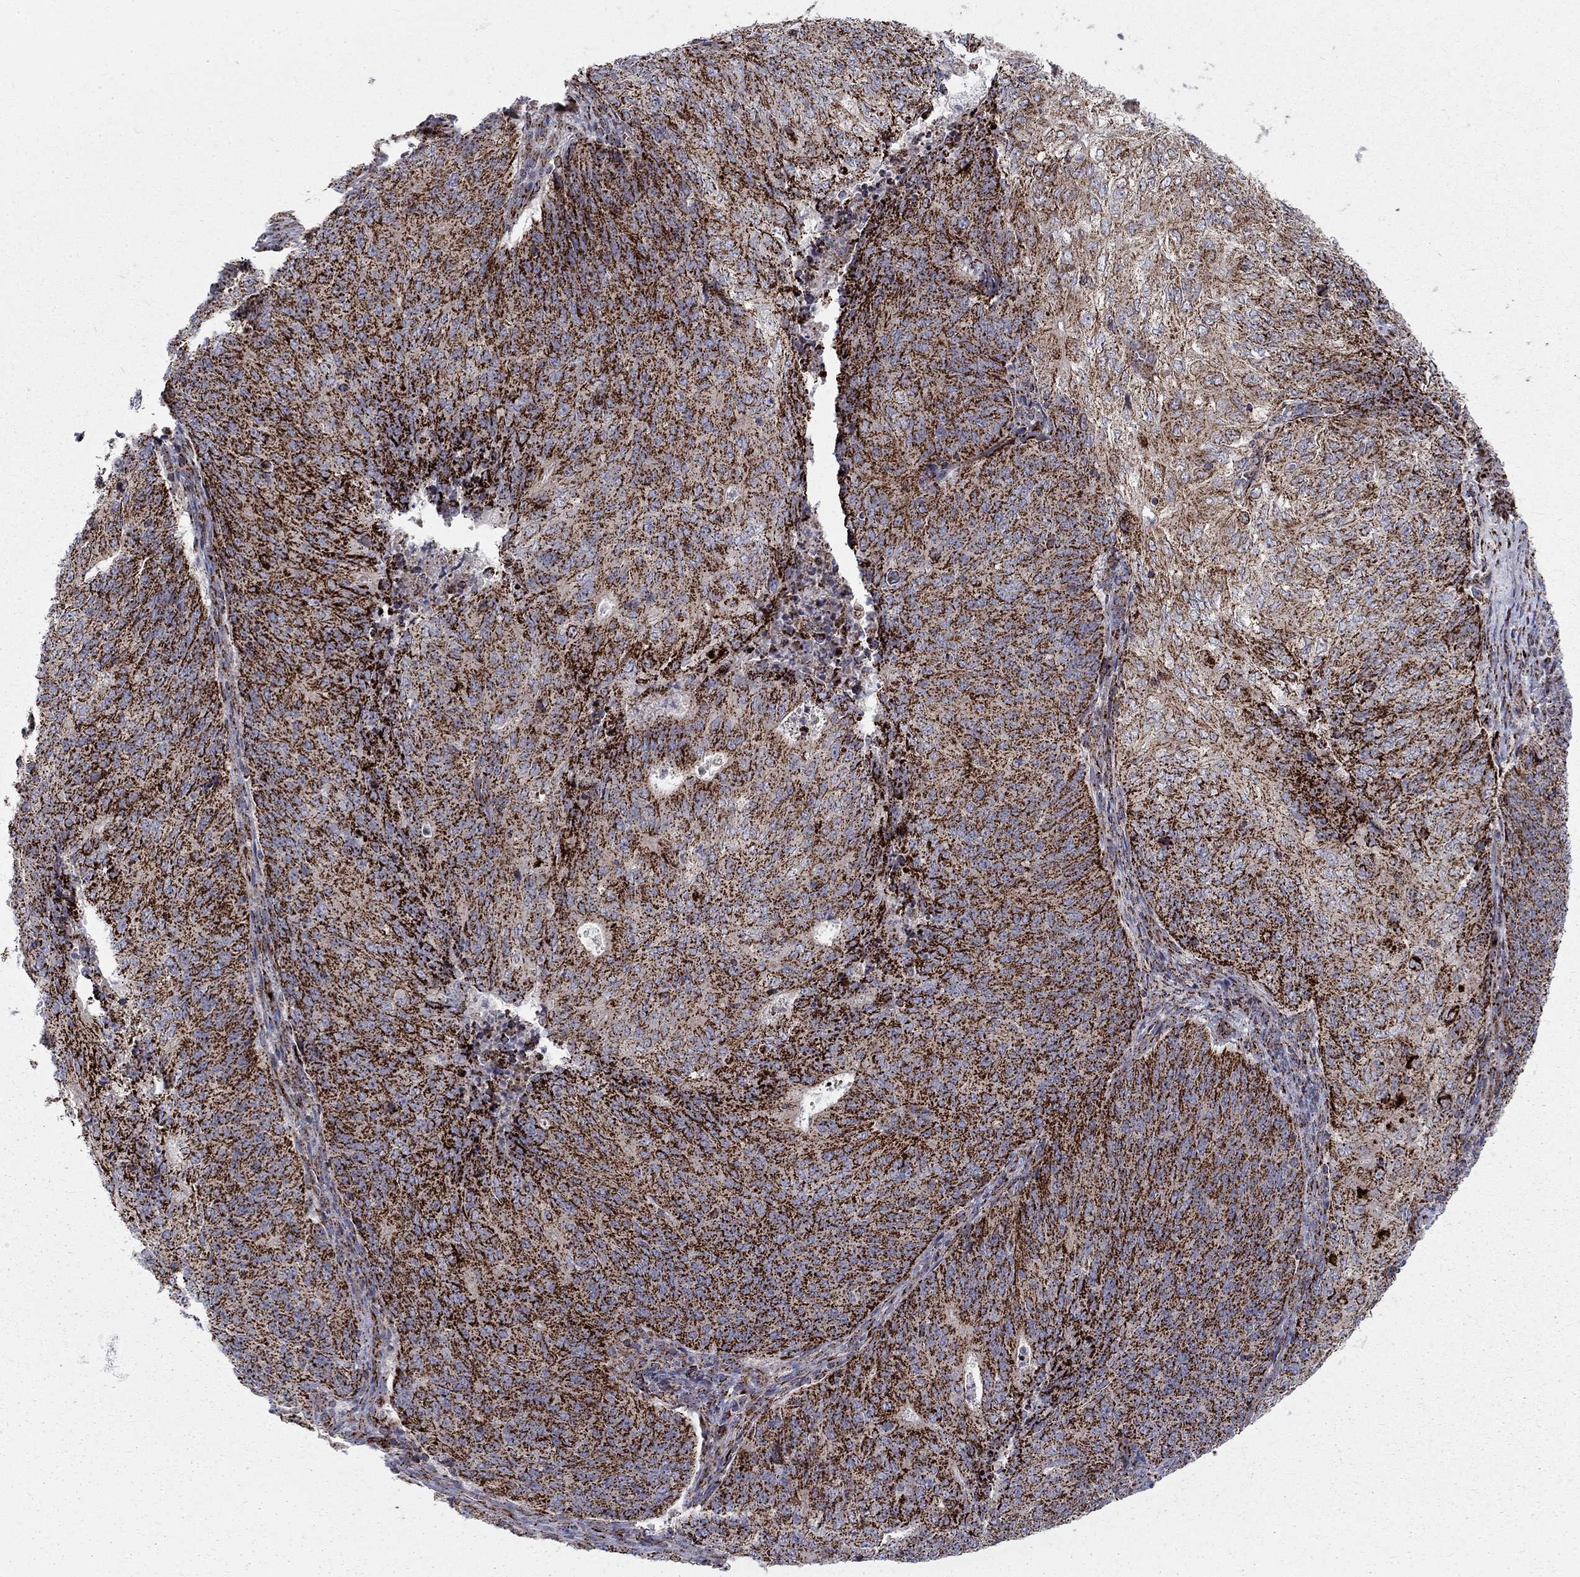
{"staining": {"intensity": "strong", "quantity": ">75%", "location": "cytoplasmic/membranous"}, "tissue": "endometrial cancer", "cell_type": "Tumor cells", "image_type": "cancer", "snomed": [{"axis": "morphology", "description": "Adenocarcinoma, NOS"}, {"axis": "topography", "description": "Endometrium"}], "caption": "This image exhibits endometrial cancer (adenocarcinoma) stained with immunohistochemistry (IHC) to label a protein in brown. The cytoplasmic/membranous of tumor cells show strong positivity for the protein. Nuclei are counter-stained blue.", "gene": "ALDH1B1", "patient": {"sex": "female", "age": 82}}